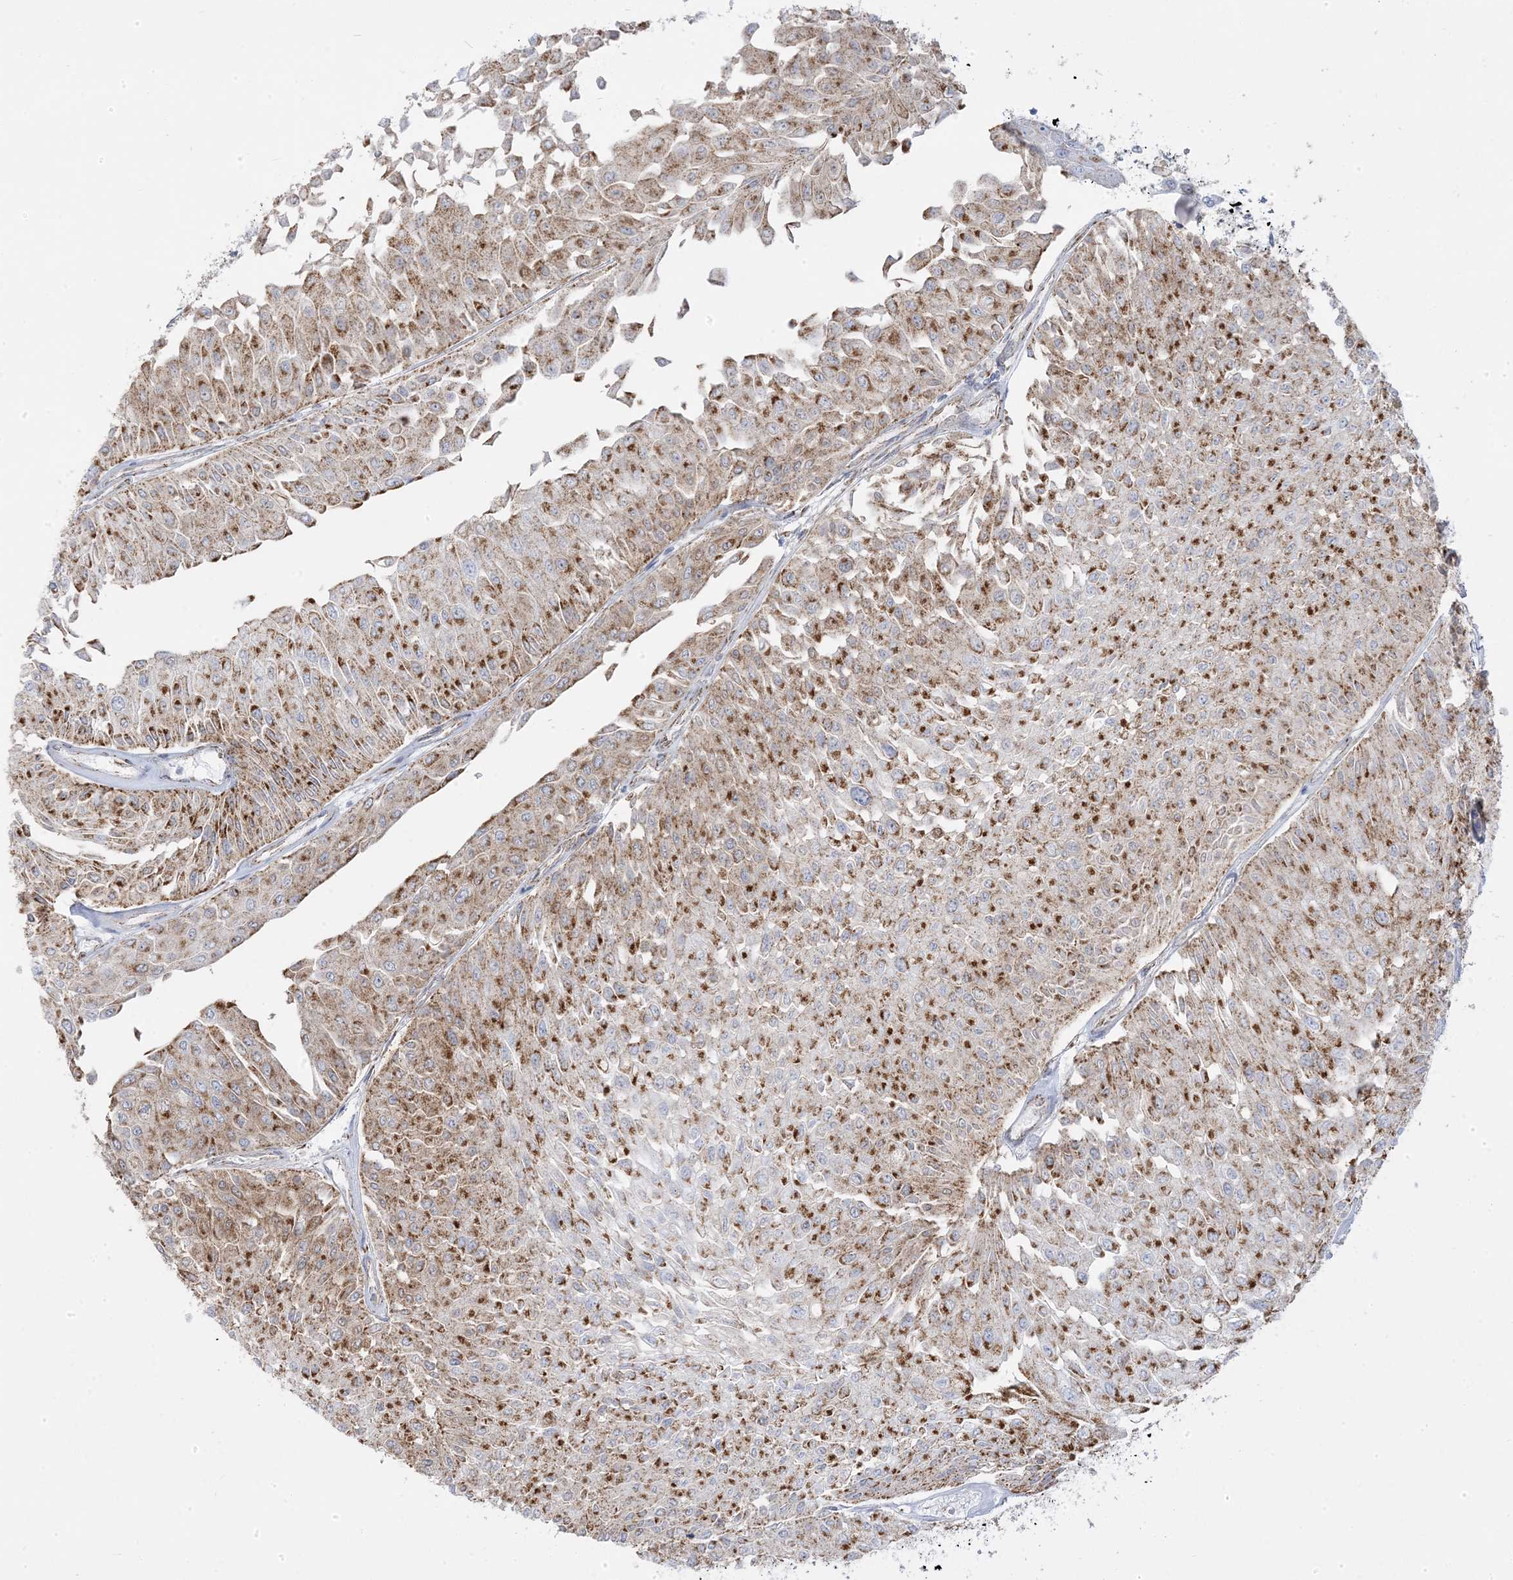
{"staining": {"intensity": "moderate", "quantity": ">75%", "location": "cytoplasmic/membranous"}, "tissue": "urothelial cancer", "cell_type": "Tumor cells", "image_type": "cancer", "snomed": [{"axis": "morphology", "description": "Urothelial carcinoma, Low grade"}, {"axis": "topography", "description": "Urinary bladder"}], "caption": "IHC photomicrograph of neoplastic tissue: urothelial cancer stained using immunohistochemistry (IHC) reveals medium levels of moderate protein expression localized specifically in the cytoplasmic/membranous of tumor cells, appearing as a cytoplasmic/membranous brown color.", "gene": "PCCB", "patient": {"sex": "male", "age": 67}}